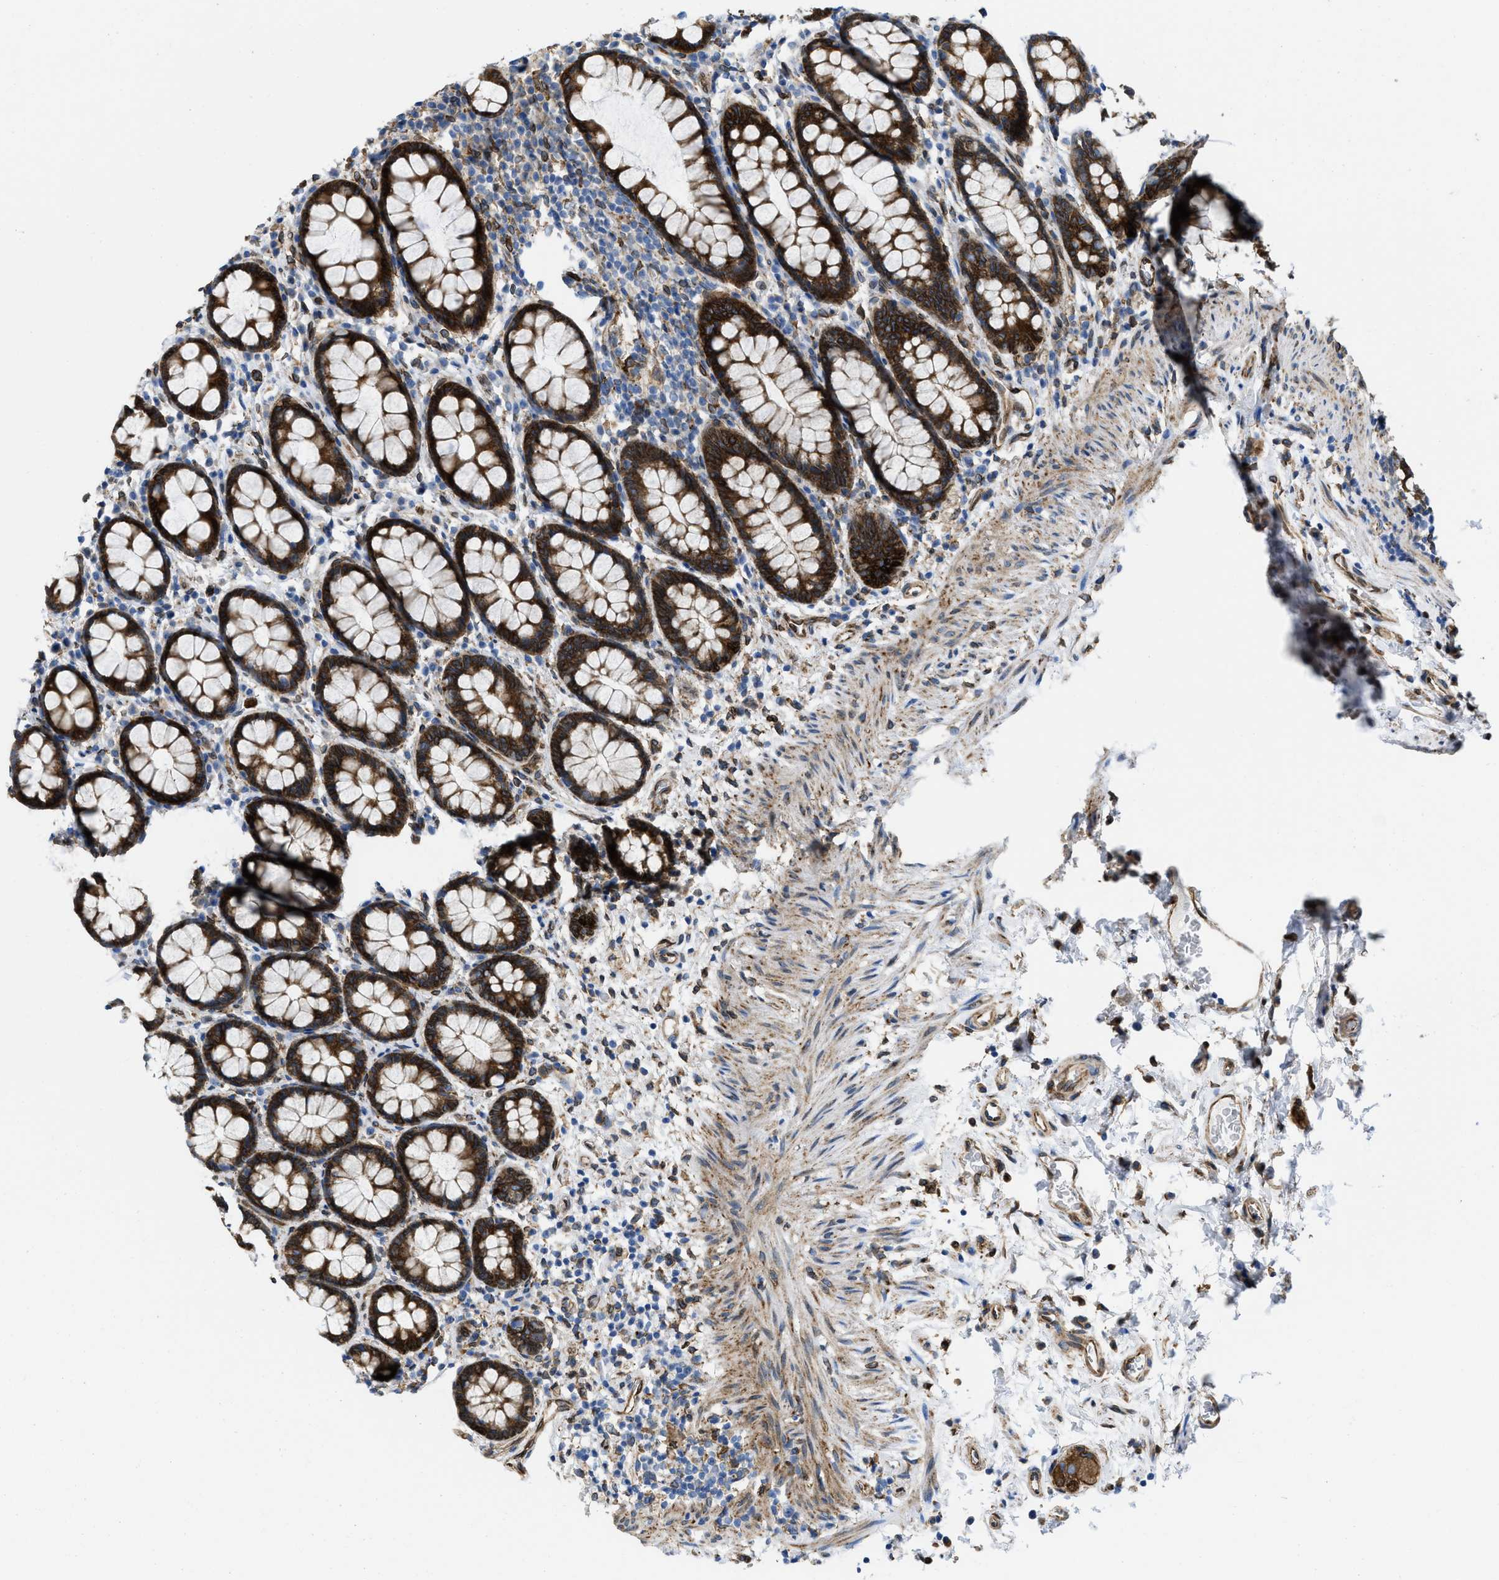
{"staining": {"intensity": "strong", "quantity": ">75%", "location": "cytoplasmic/membranous"}, "tissue": "rectum", "cell_type": "Glandular cells", "image_type": "normal", "snomed": [{"axis": "morphology", "description": "Normal tissue, NOS"}, {"axis": "topography", "description": "Rectum"}], "caption": "An image showing strong cytoplasmic/membranous expression in about >75% of glandular cells in normal rectum, as visualized by brown immunohistochemical staining.", "gene": "ERLIN2", "patient": {"sex": "male", "age": 92}}